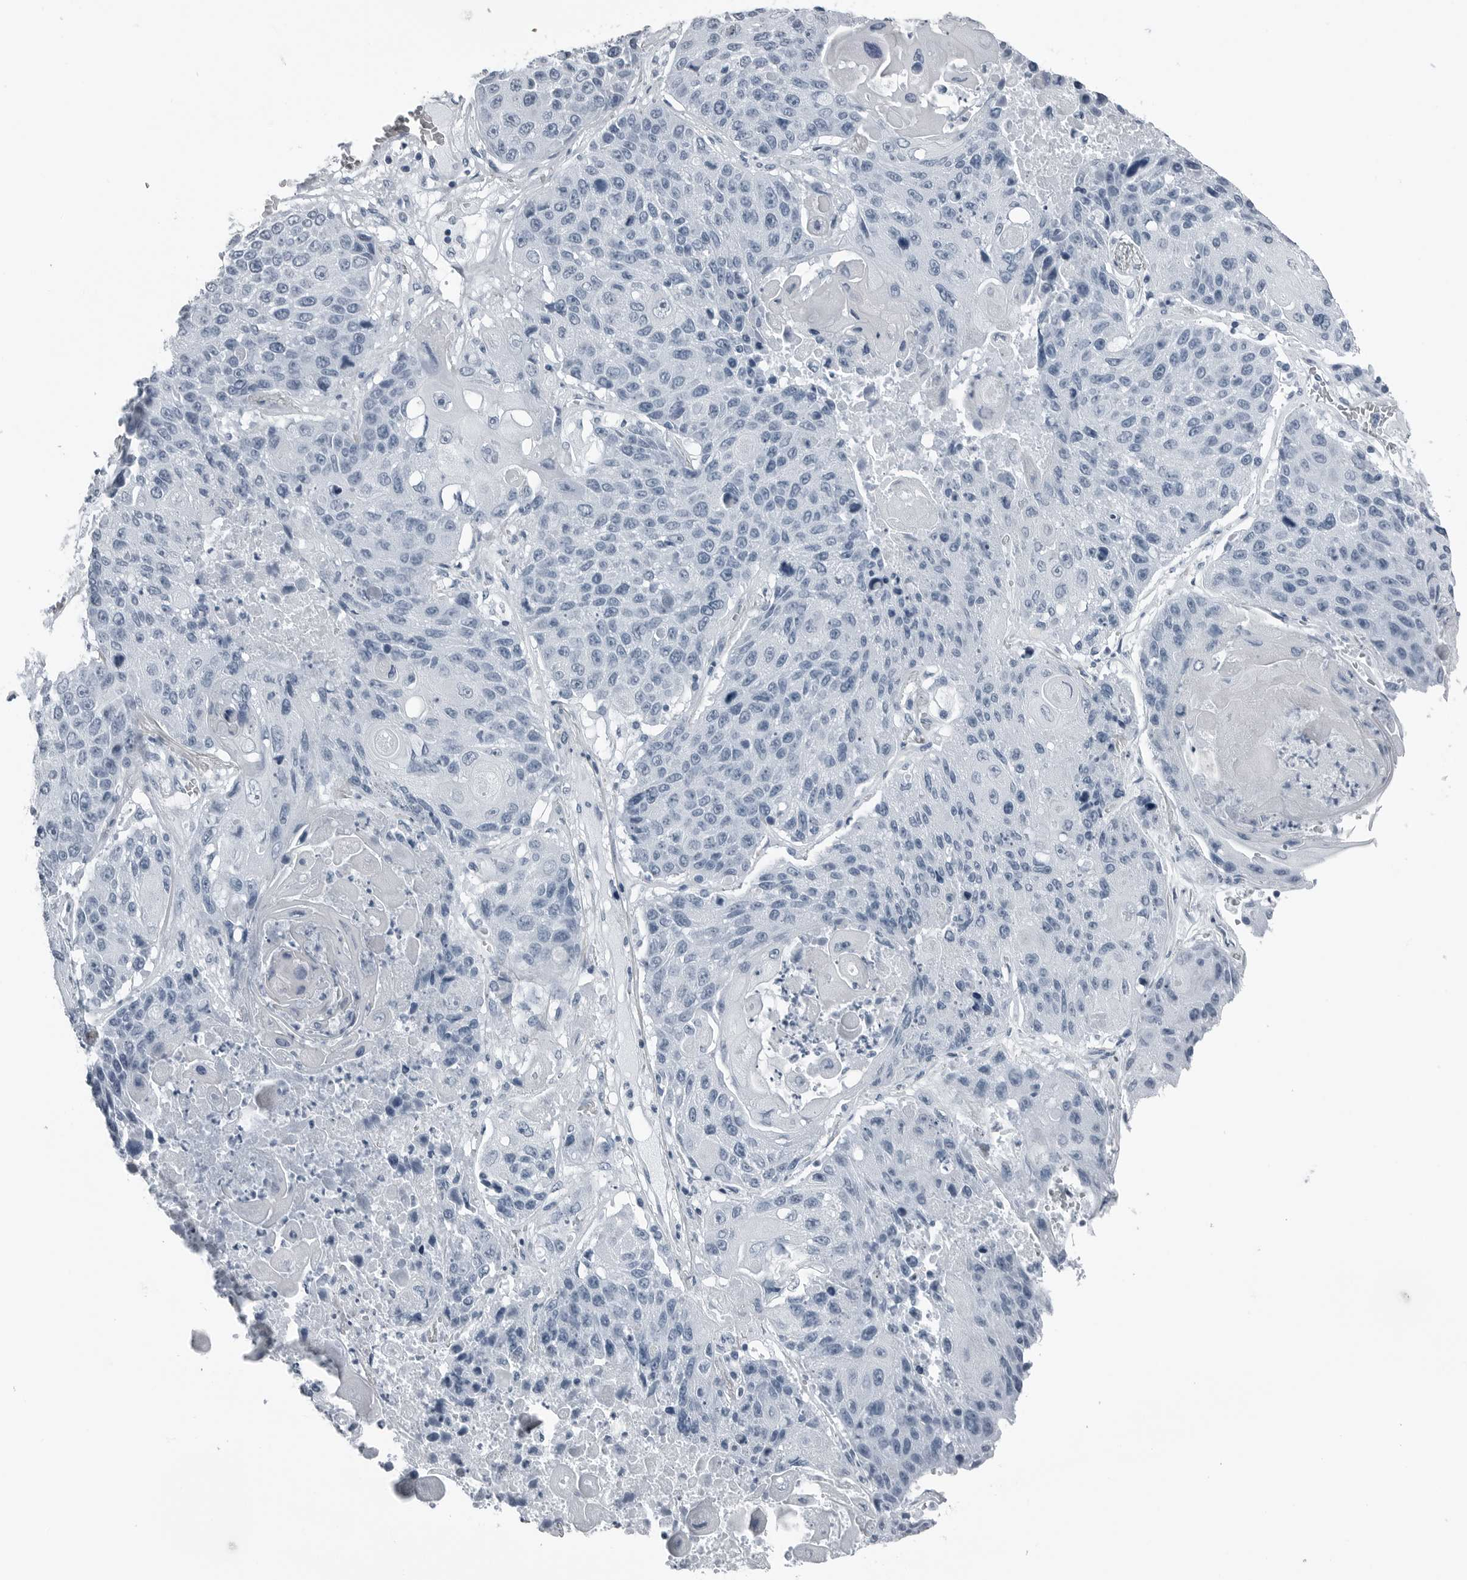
{"staining": {"intensity": "negative", "quantity": "none", "location": "none"}, "tissue": "lung cancer", "cell_type": "Tumor cells", "image_type": "cancer", "snomed": [{"axis": "morphology", "description": "Squamous cell carcinoma, NOS"}, {"axis": "topography", "description": "Lung"}], "caption": "This is a image of IHC staining of squamous cell carcinoma (lung), which shows no expression in tumor cells. (Brightfield microscopy of DAB immunohistochemistry at high magnification).", "gene": "SPINK1", "patient": {"sex": "male", "age": 61}}